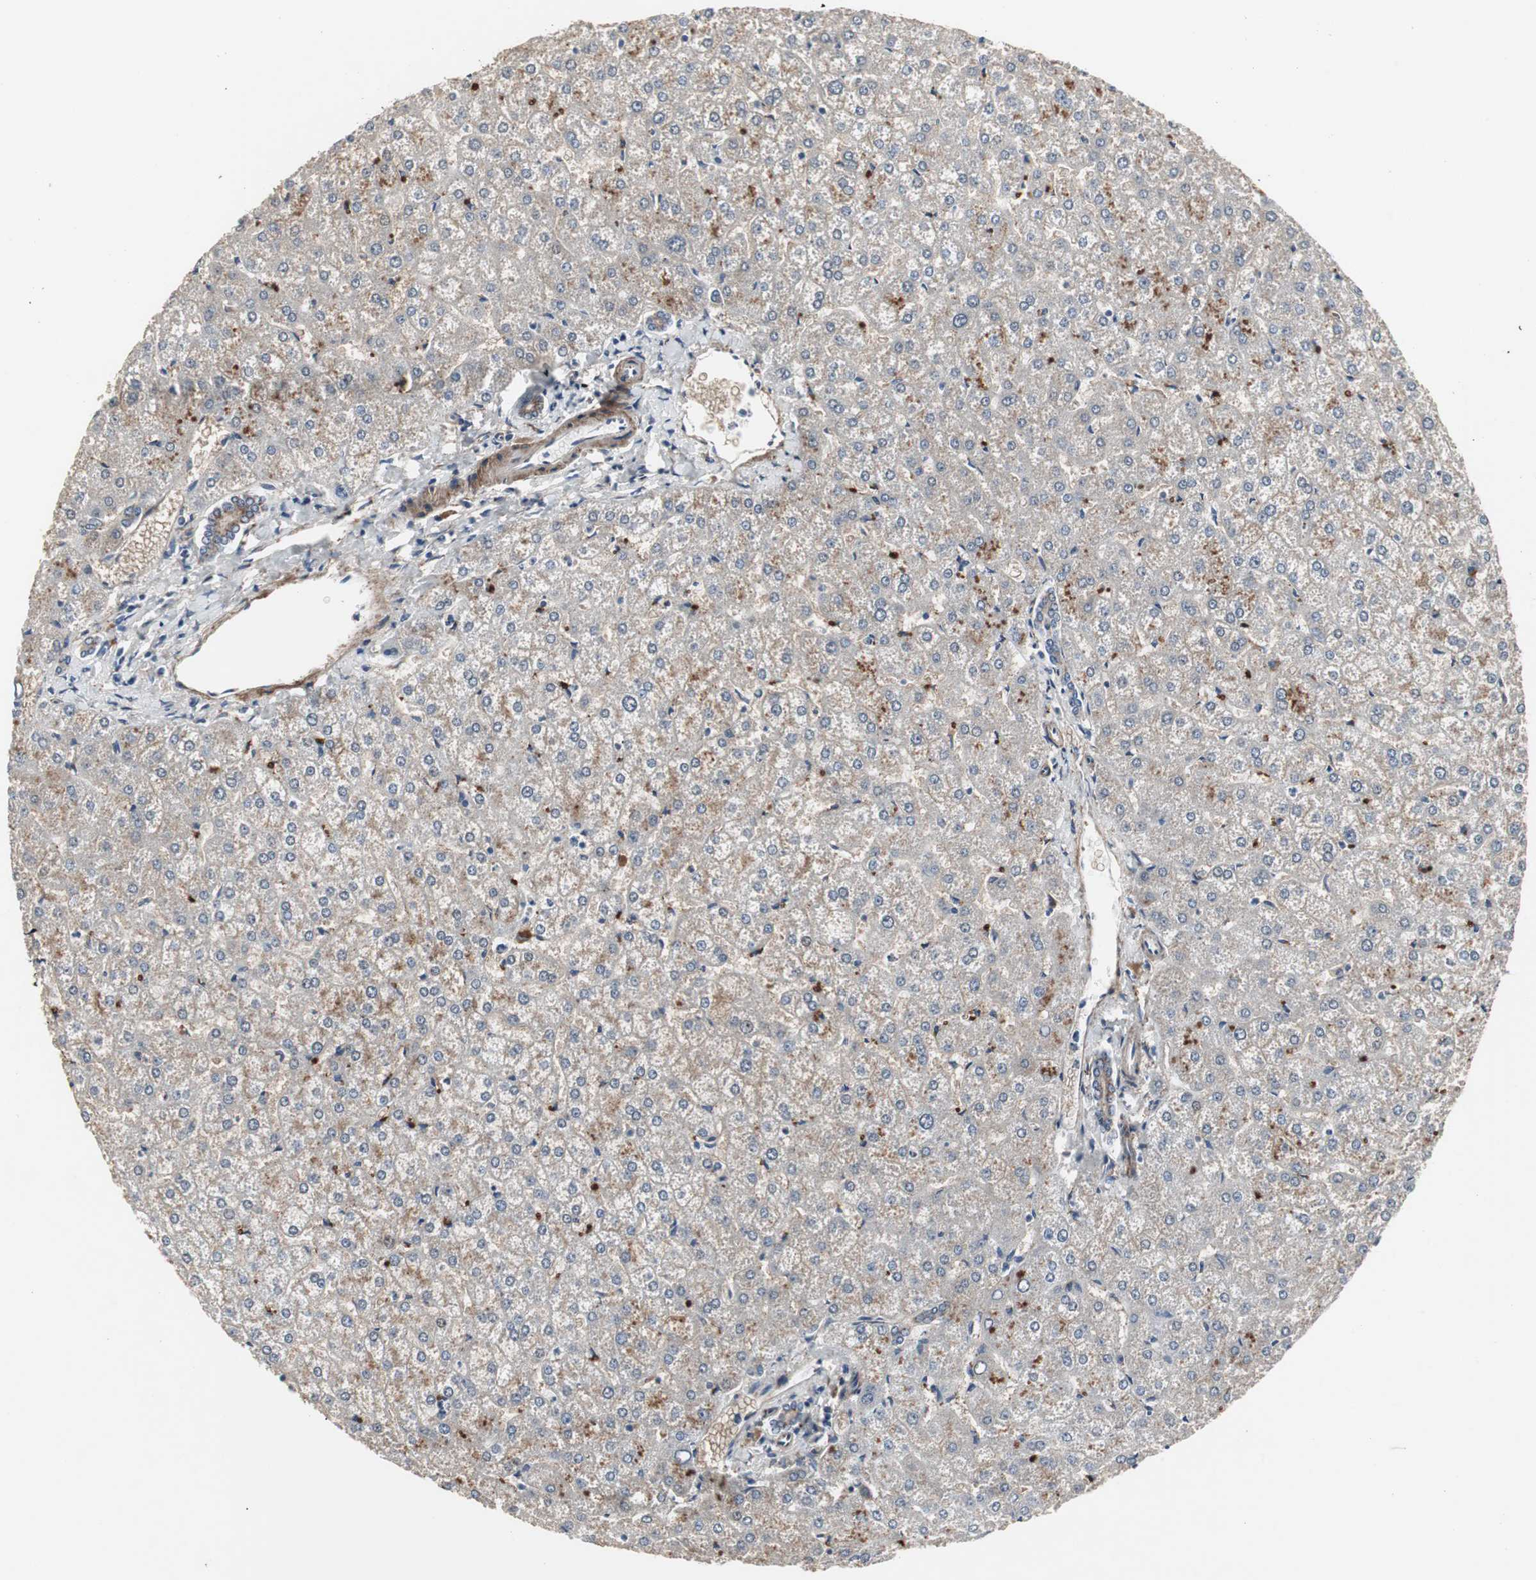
{"staining": {"intensity": "moderate", "quantity": ">75%", "location": "cytoplasmic/membranous"}, "tissue": "liver", "cell_type": "Cholangiocytes", "image_type": "normal", "snomed": [{"axis": "morphology", "description": "Normal tissue, NOS"}, {"axis": "topography", "description": "Liver"}], "caption": "A brown stain highlights moderate cytoplasmic/membranous positivity of a protein in cholangiocytes of benign liver. (brown staining indicates protein expression, while blue staining denotes nuclei).", "gene": "GBA1", "patient": {"sex": "female", "age": 32}}